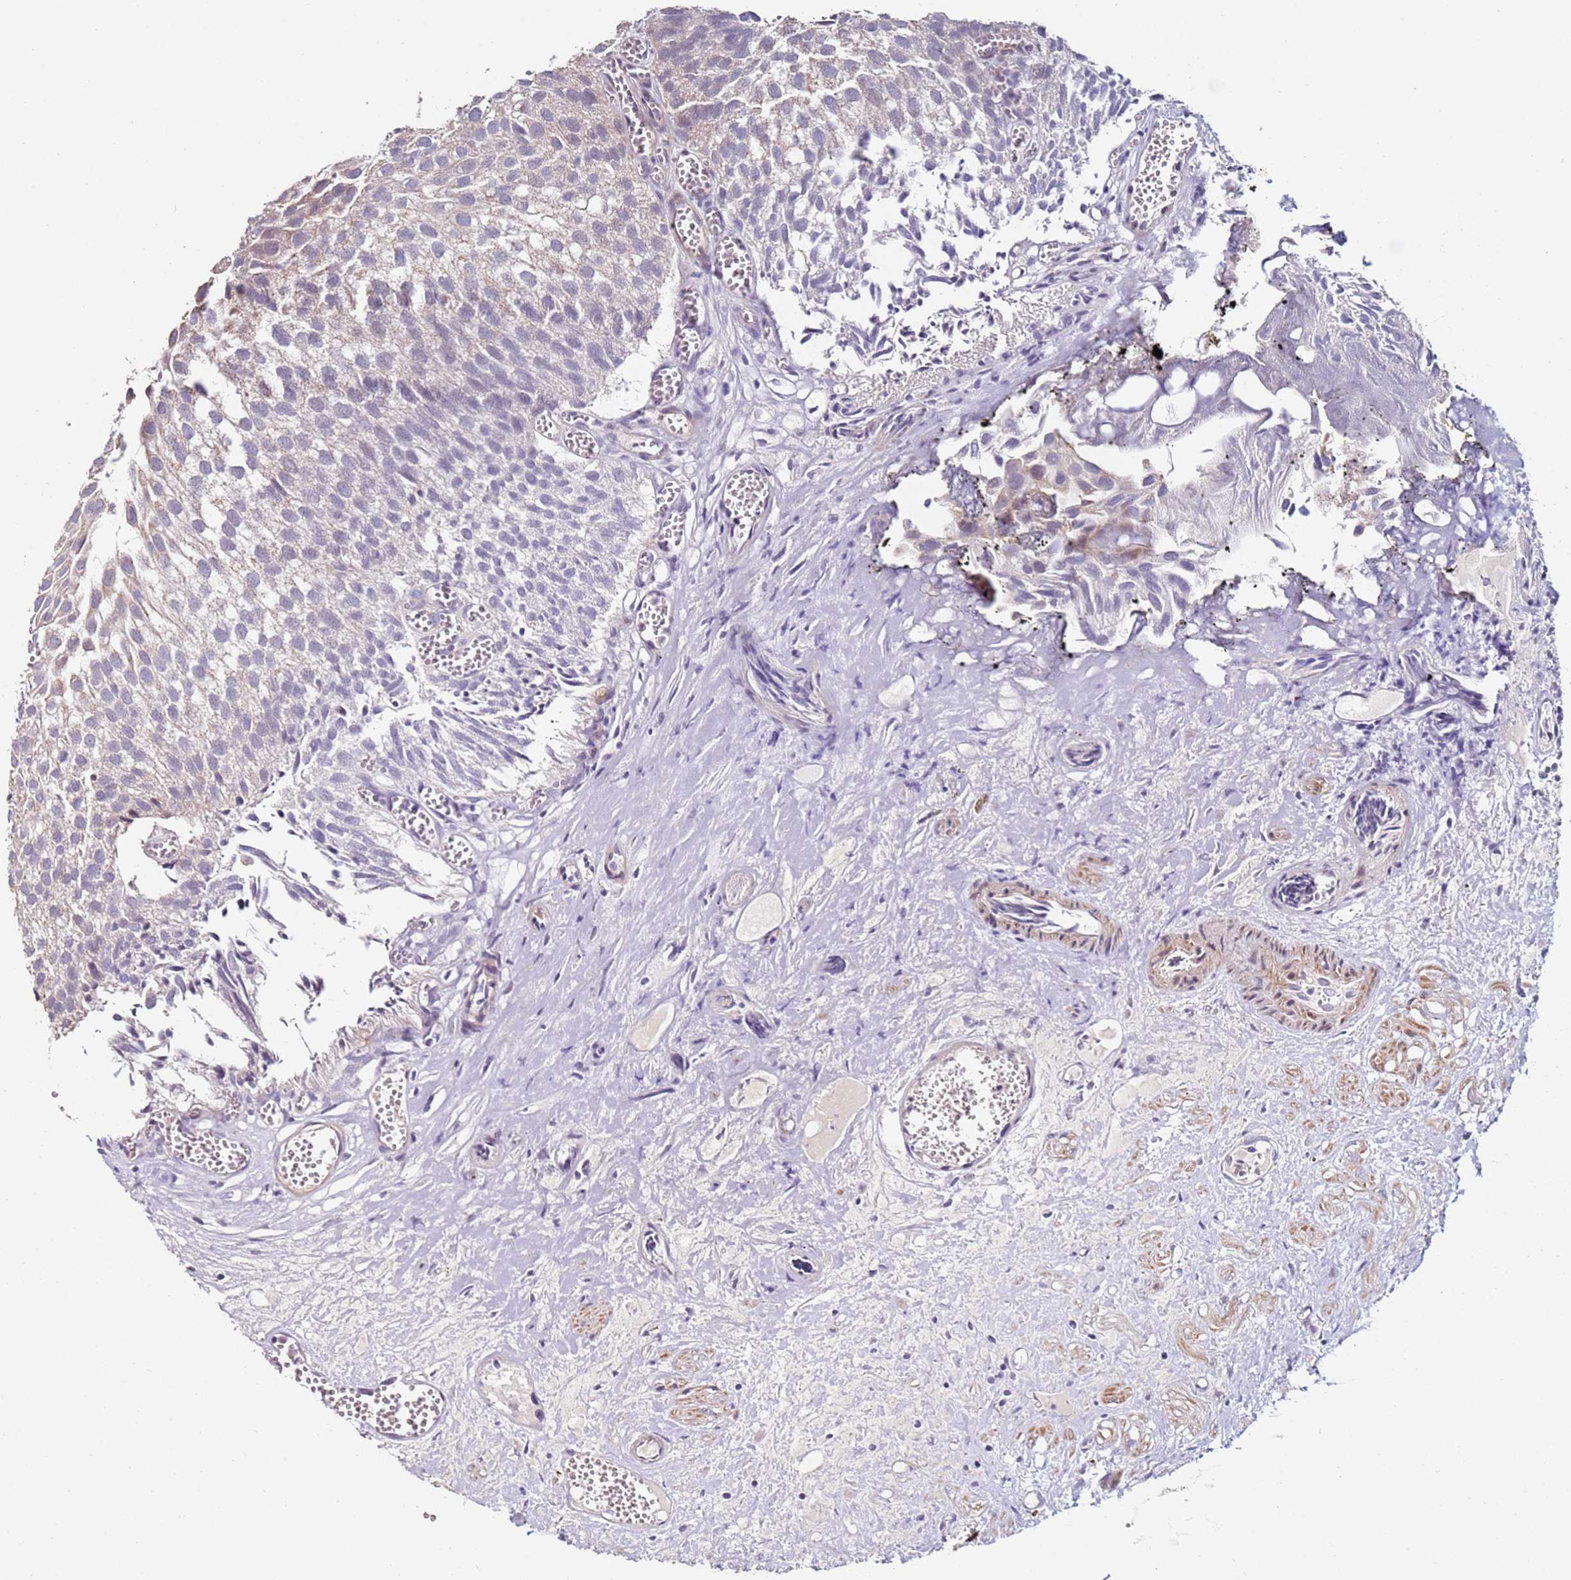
{"staining": {"intensity": "negative", "quantity": "none", "location": "none"}, "tissue": "urothelial cancer", "cell_type": "Tumor cells", "image_type": "cancer", "snomed": [{"axis": "morphology", "description": "Urothelial carcinoma, Low grade"}, {"axis": "topography", "description": "Urinary bladder"}], "caption": "High power microscopy micrograph of an immunohistochemistry (IHC) photomicrograph of urothelial carcinoma (low-grade), revealing no significant expression in tumor cells.", "gene": "RARS2", "patient": {"sex": "male", "age": 88}}